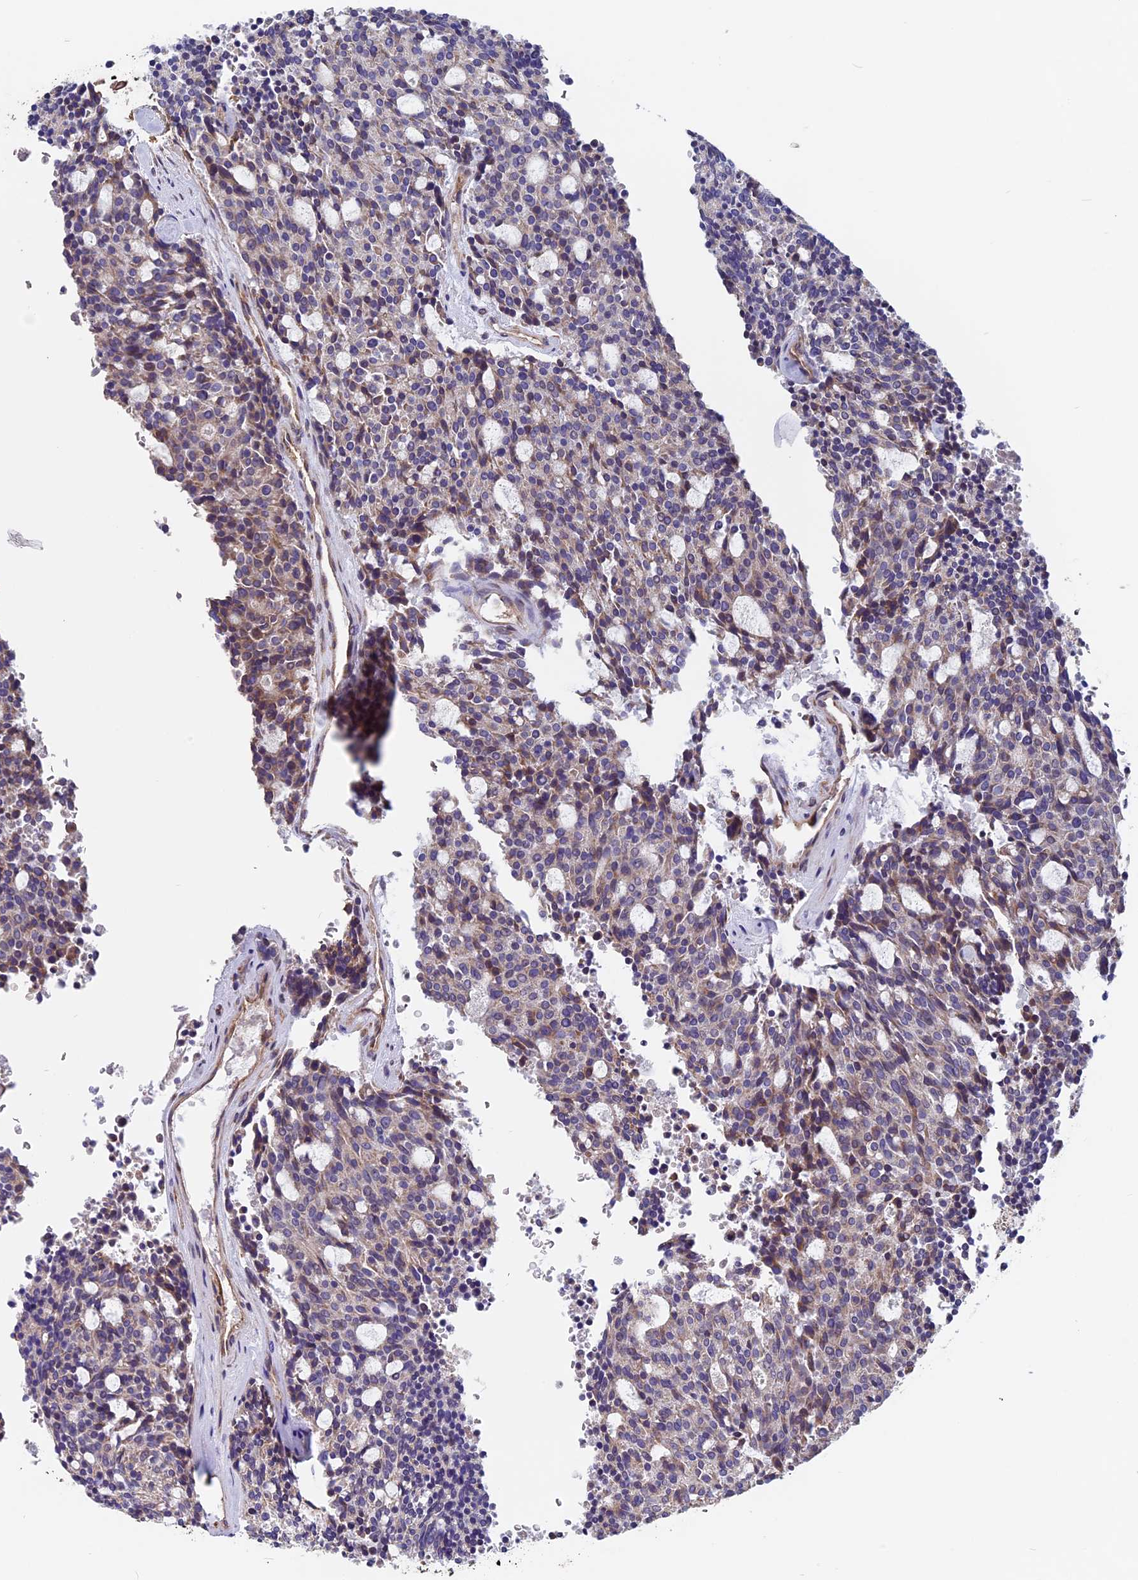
{"staining": {"intensity": "weak", "quantity": "<25%", "location": "cytoplasmic/membranous"}, "tissue": "carcinoid", "cell_type": "Tumor cells", "image_type": "cancer", "snomed": [{"axis": "morphology", "description": "Carcinoid, malignant, NOS"}, {"axis": "topography", "description": "Pancreas"}], "caption": "Human carcinoid (malignant) stained for a protein using IHC displays no positivity in tumor cells.", "gene": "CCDC153", "patient": {"sex": "female", "age": 54}}